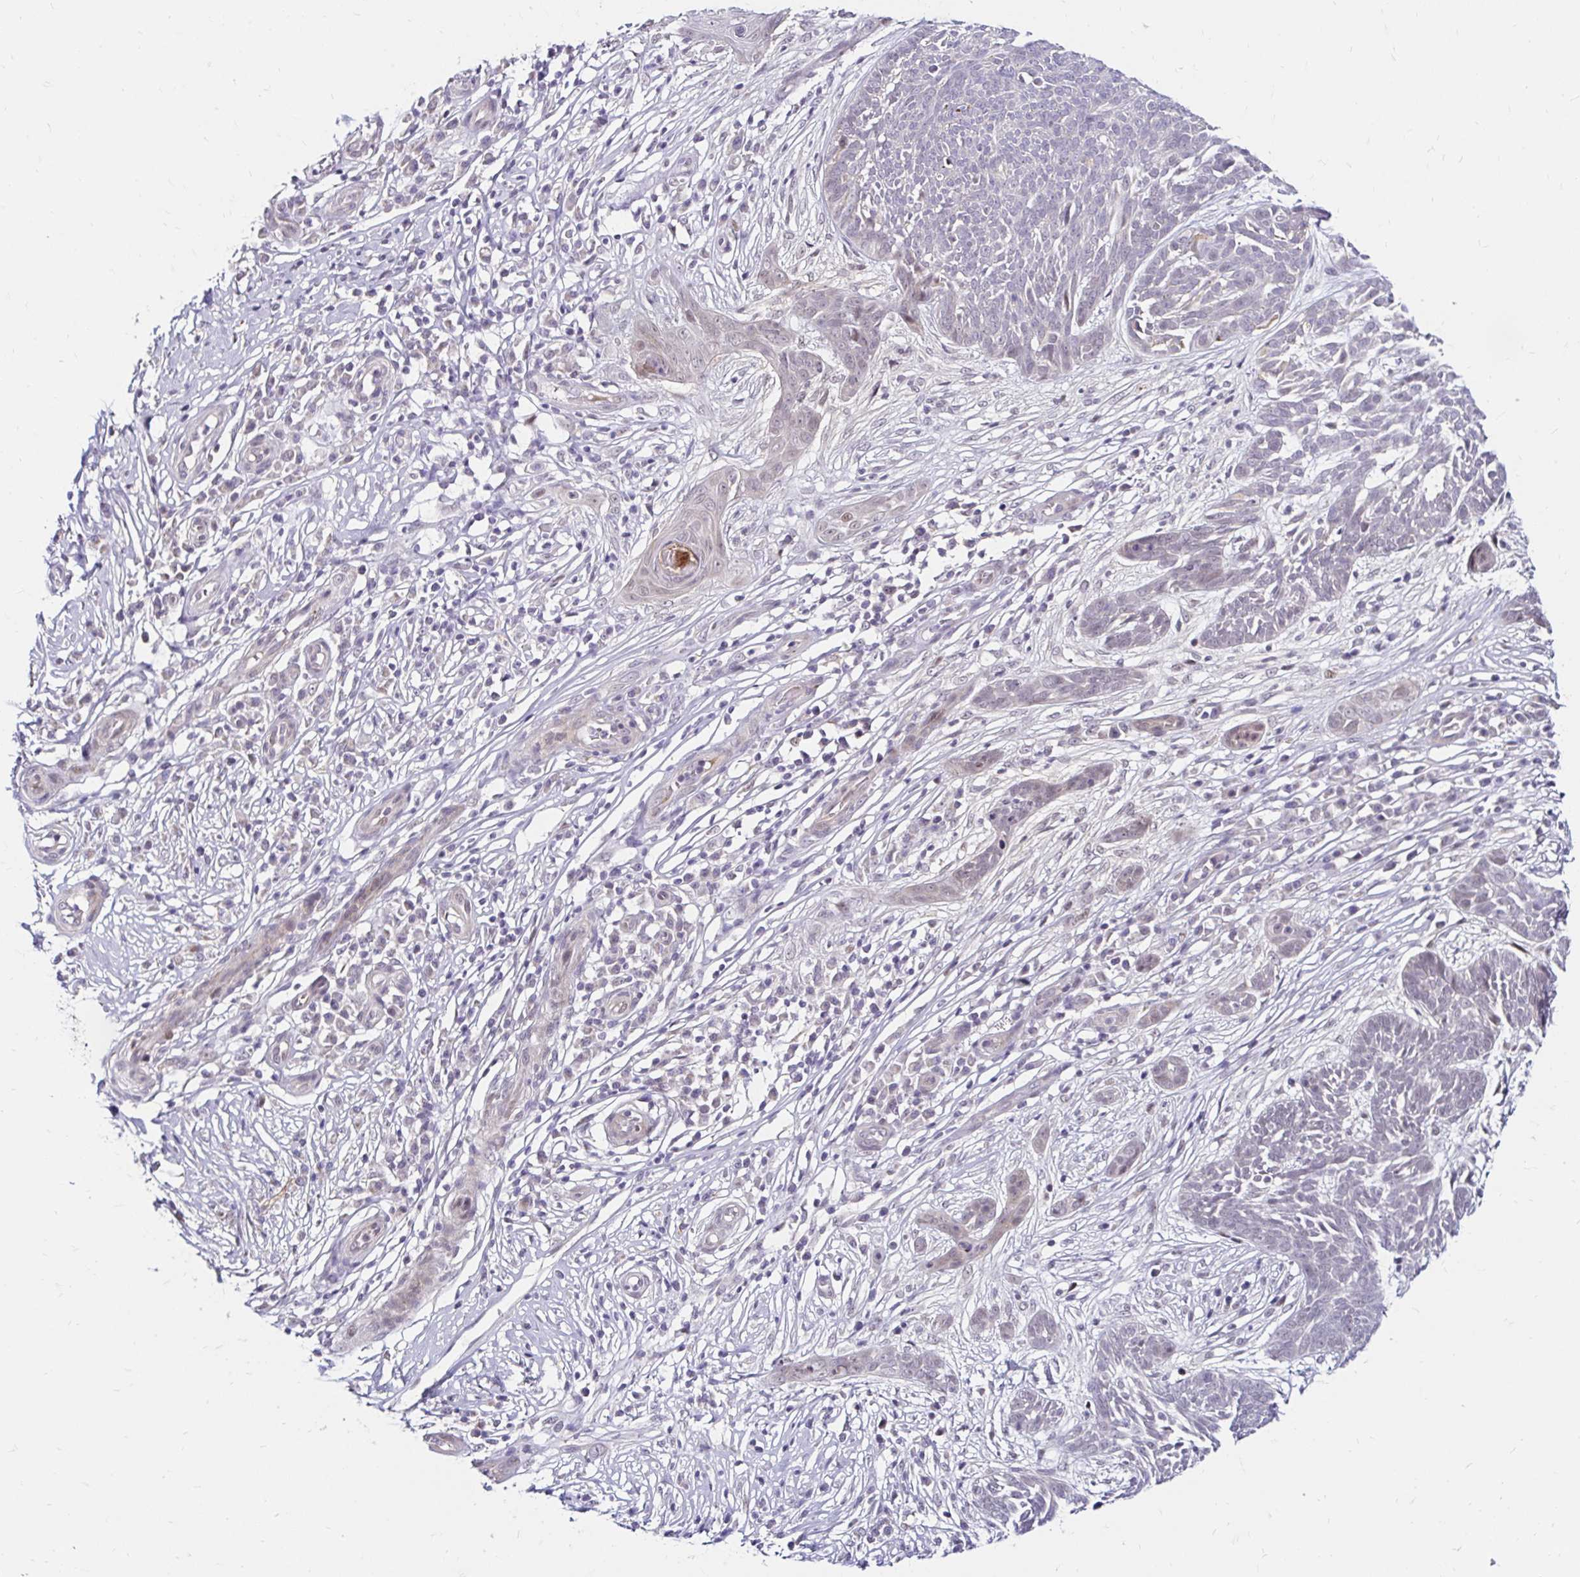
{"staining": {"intensity": "negative", "quantity": "none", "location": "none"}, "tissue": "skin cancer", "cell_type": "Tumor cells", "image_type": "cancer", "snomed": [{"axis": "morphology", "description": "Basal cell carcinoma"}, {"axis": "topography", "description": "Skin"}, {"axis": "topography", "description": "Skin, foot"}], "caption": "This is an IHC histopathology image of human skin cancer. There is no expression in tumor cells.", "gene": "GUCY1A1", "patient": {"sex": "female", "age": 86}}